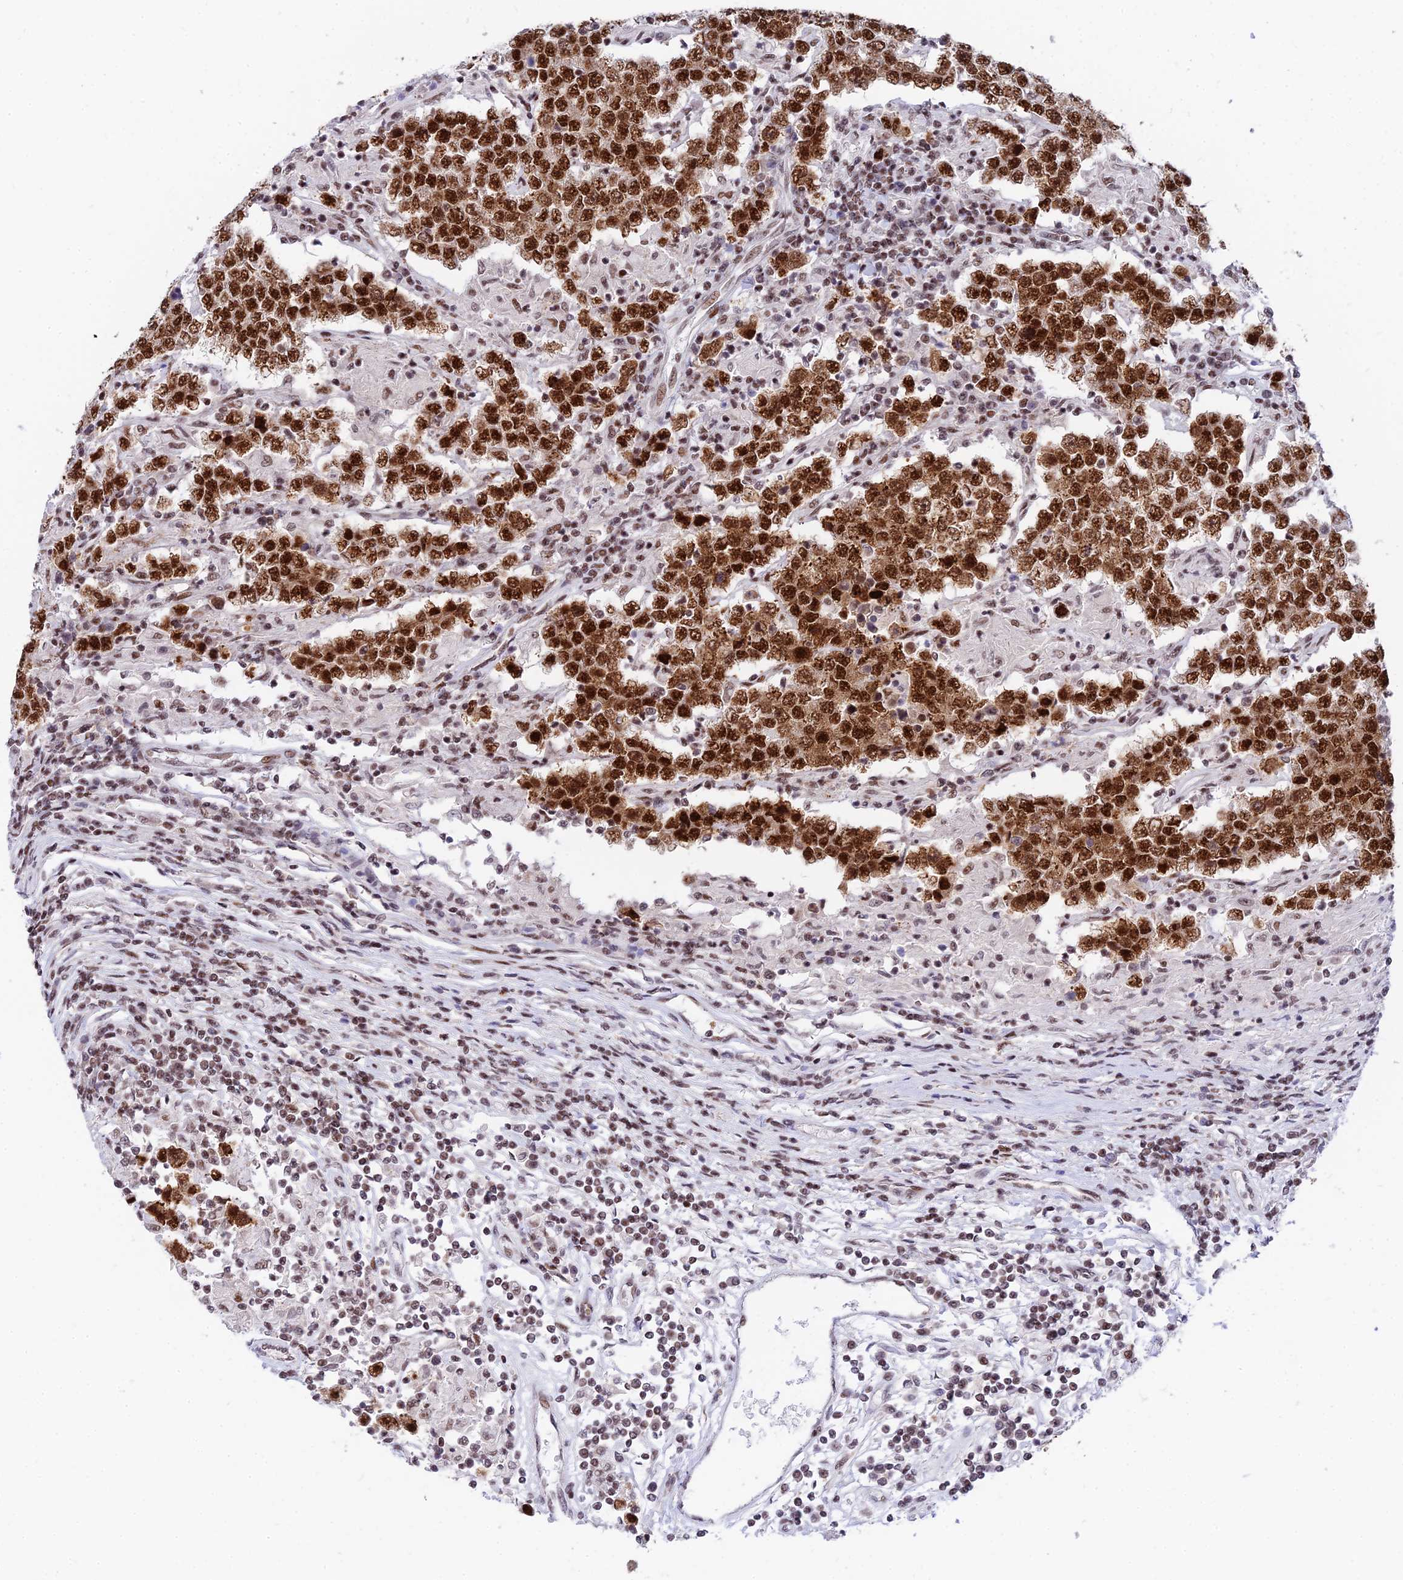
{"staining": {"intensity": "strong", "quantity": ">75%", "location": "nuclear"}, "tissue": "testis cancer", "cell_type": "Tumor cells", "image_type": "cancer", "snomed": [{"axis": "morphology", "description": "Normal tissue, NOS"}, {"axis": "morphology", "description": "Urothelial carcinoma, High grade"}, {"axis": "morphology", "description": "Seminoma, NOS"}, {"axis": "morphology", "description": "Carcinoma, Embryonal, NOS"}, {"axis": "topography", "description": "Urinary bladder"}, {"axis": "topography", "description": "Testis"}], "caption": "Testis cancer tissue shows strong nuclear staining in approximately >75% of tumor cells, visualized by immunohistochemistry.", "gene": "USP22", "patient": {"sex": "male", "age": 41}}